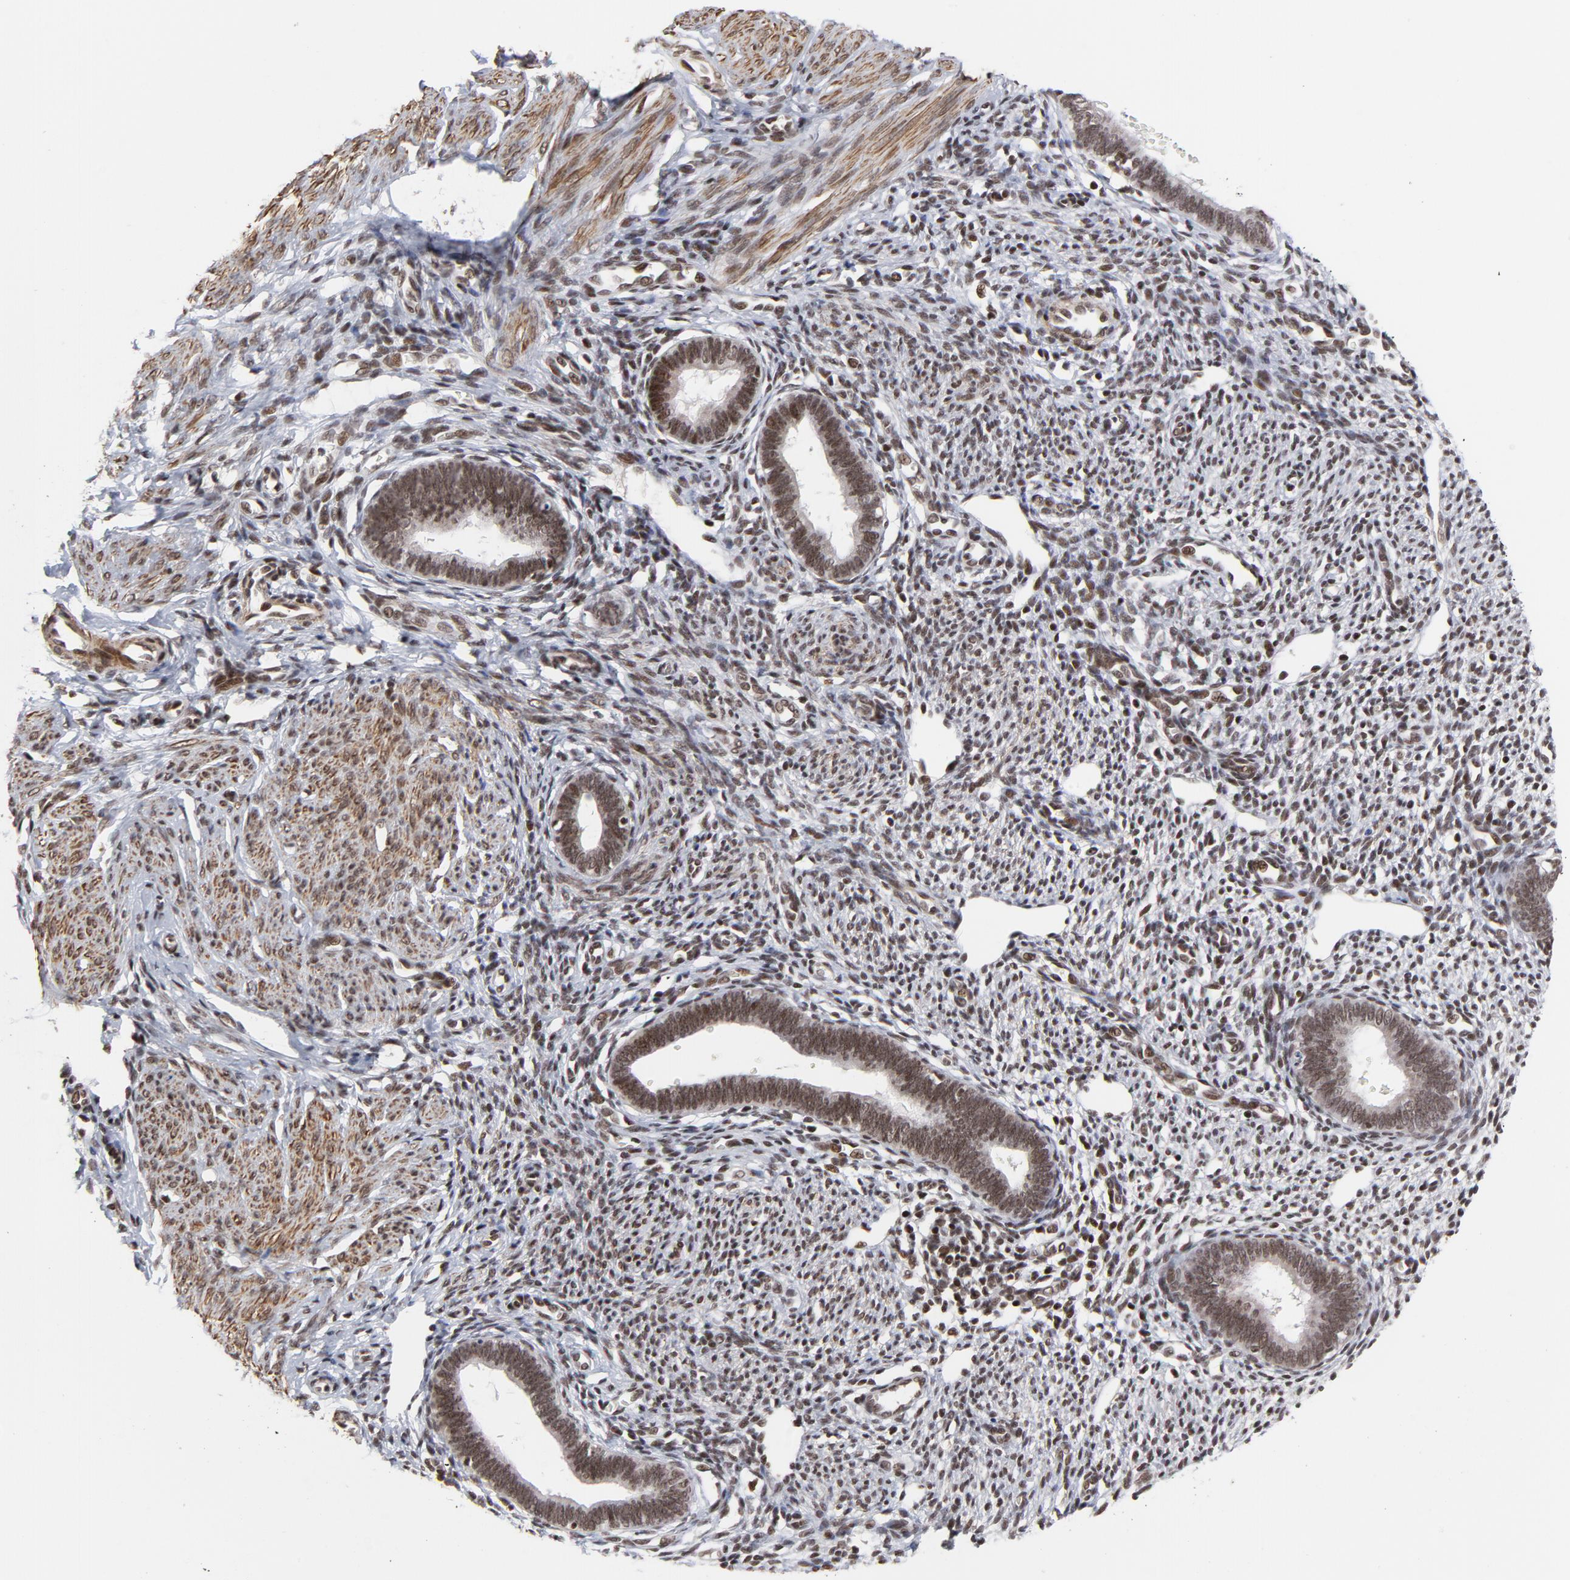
{"staining": {"intensity": "strong", "quantity": ">75%", "location": "nuclear"}, "tissue": "endometrium", "cell_type": "Cells in endometrial stroma", "image_type": "normal", "snomed": [{"axis": "morphology", "description": "Normal tissue, NOS"}, {"axis": "topography", "description": "Endometrium"}], "caption": "Immunohistochemical staining of benign human endometrium shows strong nuclear protein expression in approximately >75% of cells in endometrial stroma.", "gene": "CTCF", "patient": {"sex": "female", "age": 27}}